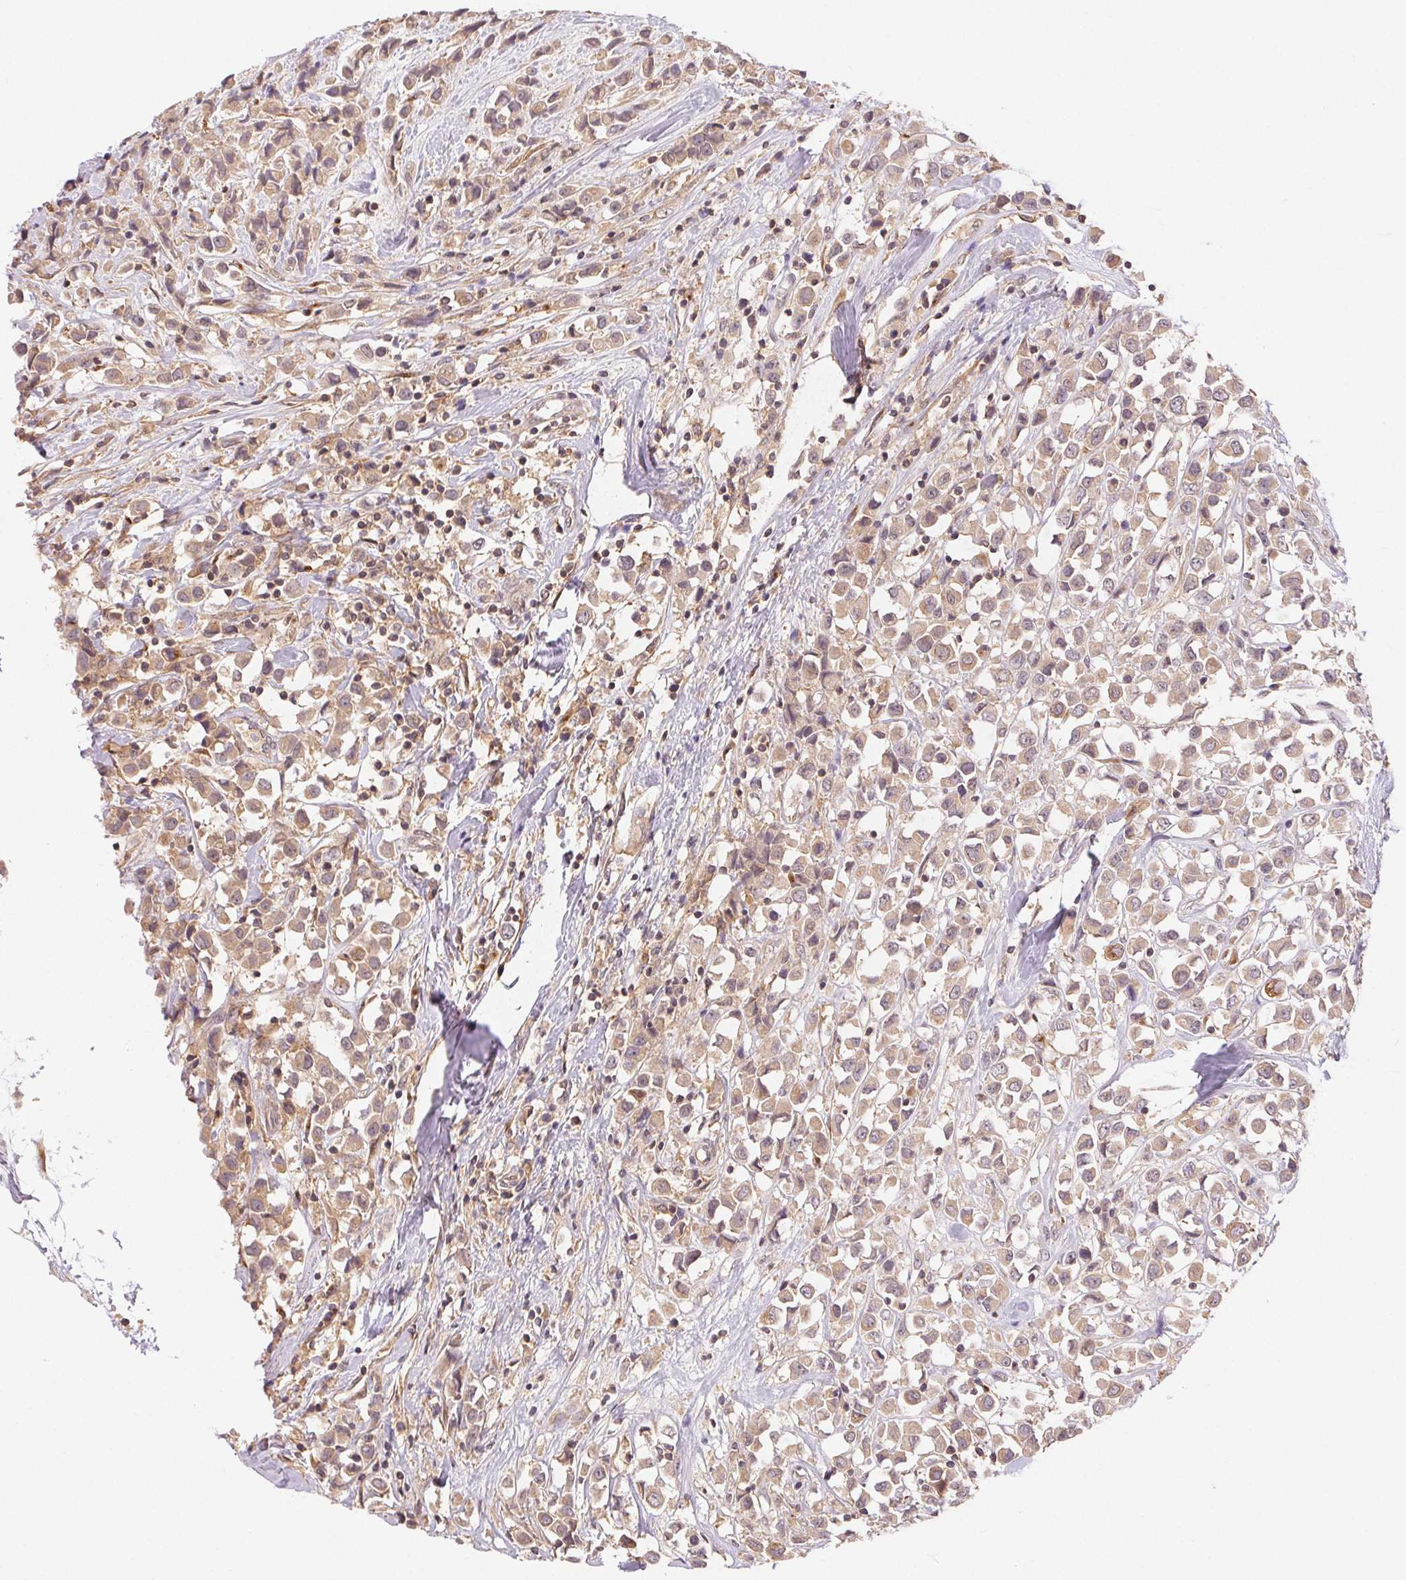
{"staining": {"intensity": "moderate", "quantity": ">75%", "location": "cytoplasmic/membranous"}, "tissue": "breast cancer", "cell_type": "Tumor cells", "image_type": "cancer", "snomed": [{"axis": "morphology", "description": "Duct carcinoma"}, {"axis": "topography", "description": "Breast"}], "caption": "Moderate cytoplasmic/membranous protein staining is appreciated in about >75% of tumor cells in intraductal carcinoma (breast).", "gene": "MAPKAPK2", "patient": {"sex": "female", "age": 61}}